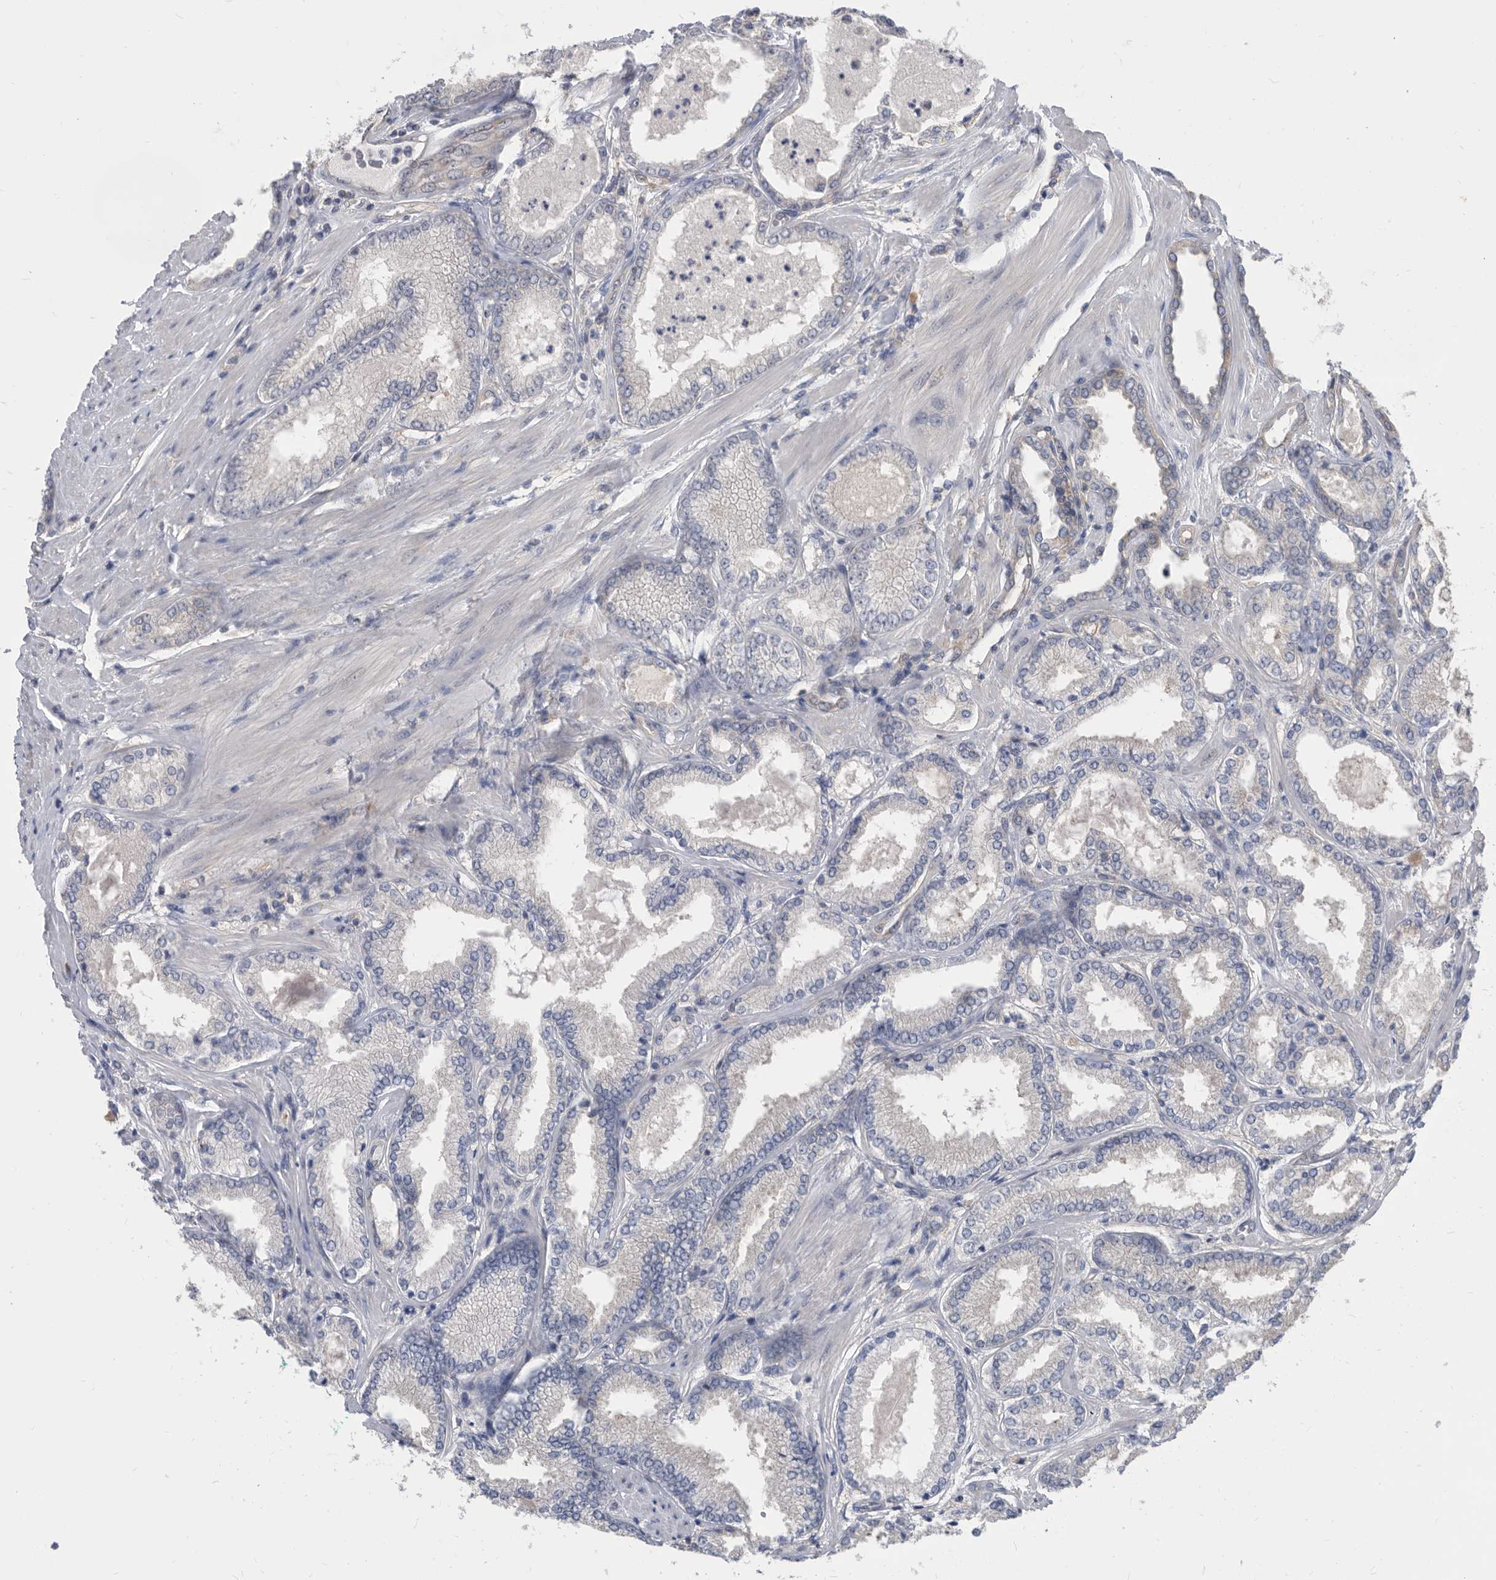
{"staining": {"intensity": "negative", "quantity": "none", "location": "none"}, "tissue": "prostate cancer", "cell_type": "Tumor cells", "image_type": "cancer", "snomed": [{"axis": "morphology", "description": "Adenocarcinoma, Low grade"}, {"axis": "topography", "description": "Prostate"}], "caption": "A high-resolution photomicrograph shows IHC staining of prostate cancer (adenocarcinoma (low-grade)), which displays no significant positivity in tumor cells. (Stains: DAB (3,3'-diaminobenzidine) IHC with hematoxylin counter stain, Microscopy: brightfield microscopy at high magnification).", "gene": "CCT4", "patient": {"sex": "male", "age": 62}}